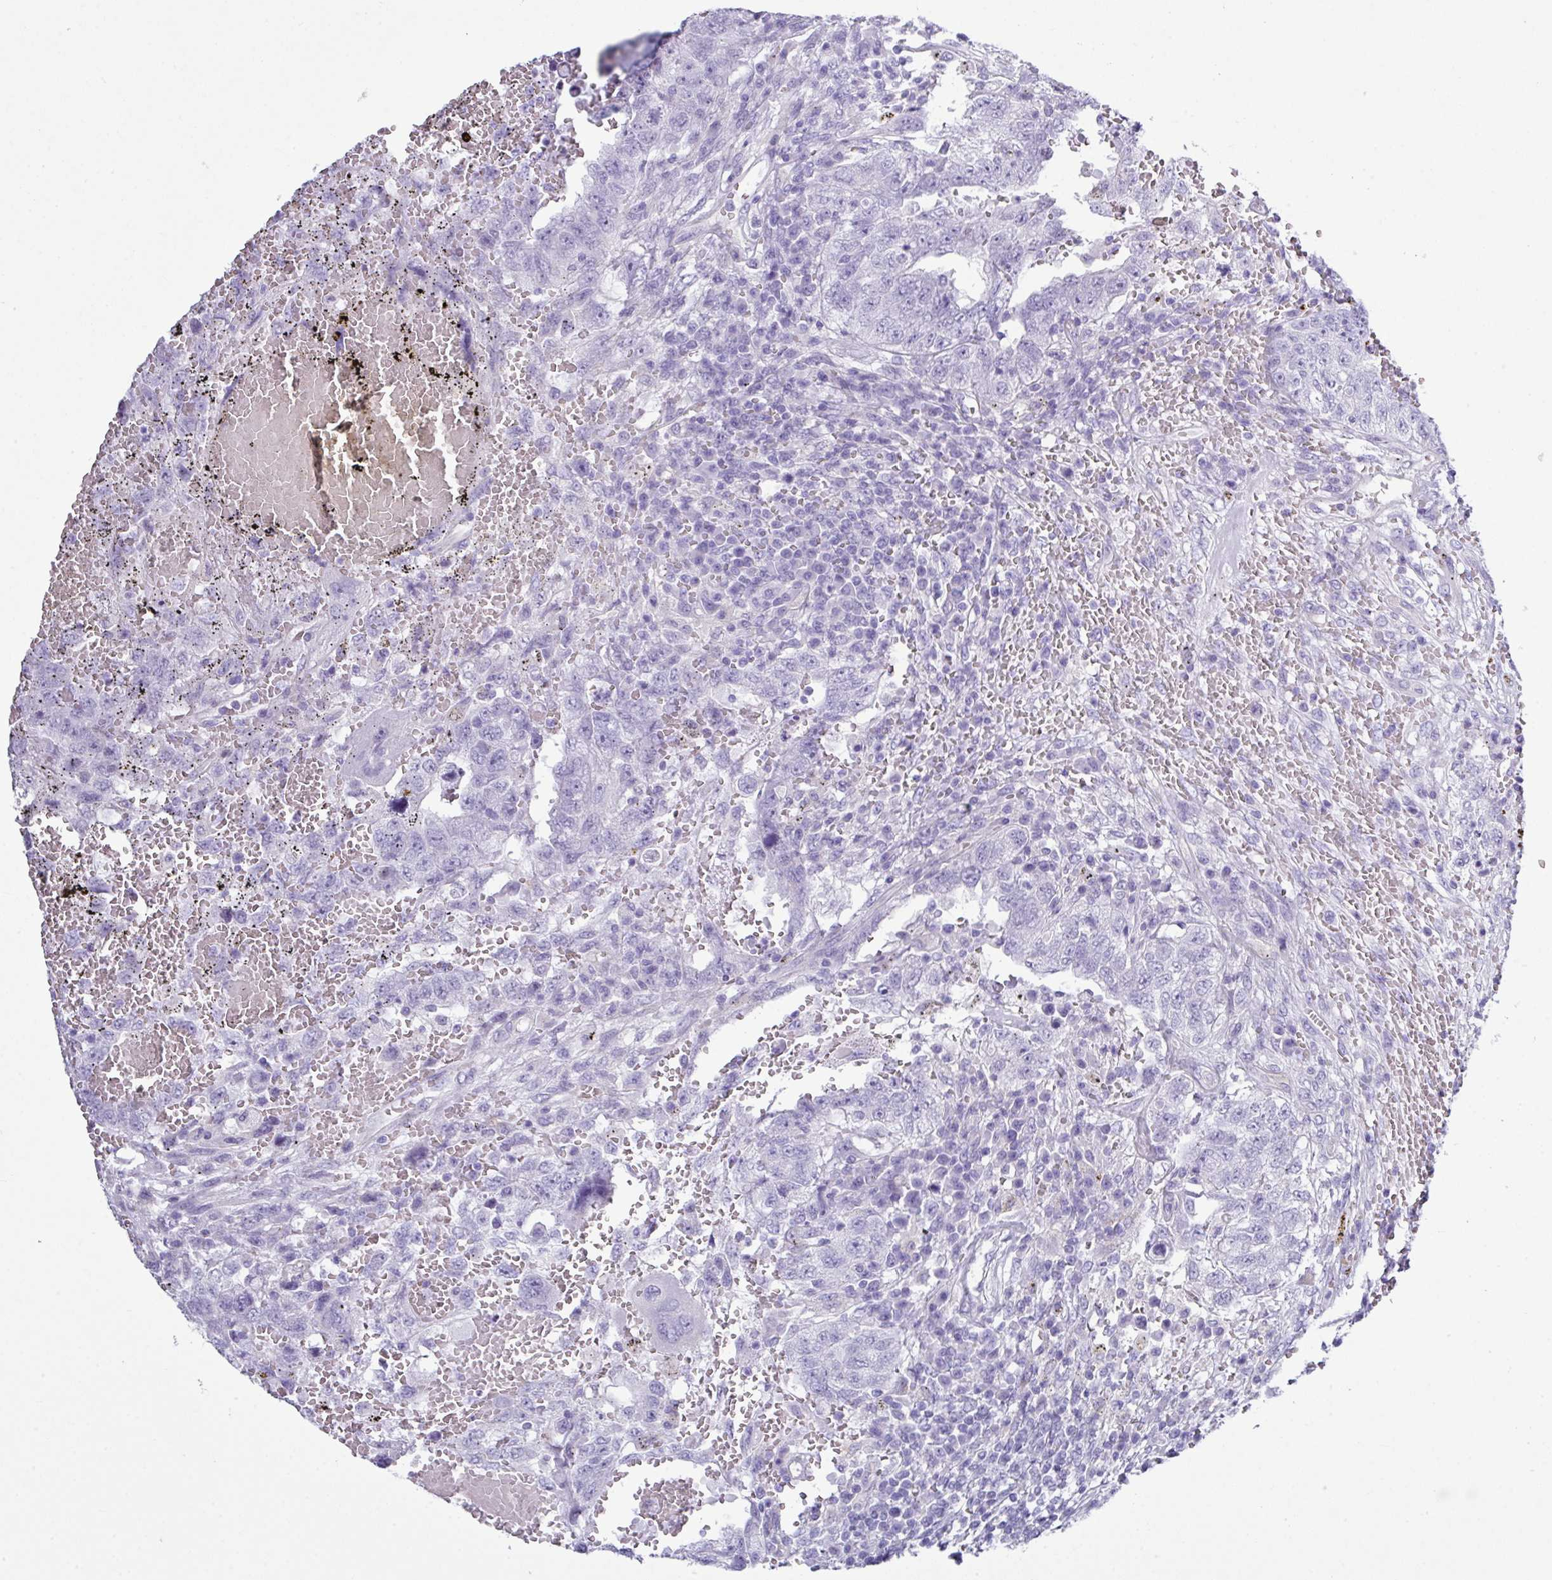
{"staining": {"intensity": "negative", "quantity": "none", "location": "none"}, "tissue": "testis cancer", "cell_type": "Tumor cells", "image_type": "cancer", "snomed": [{"axis": "morphology", "description": "Carcinoma, Embryonal, NOS"}, {"axis": "topography", "description": "Testis"}], "caption": "This is an IHC photomicrograph of testis embryonal carcinoma. There is no staining in tumor cells.", "gene": "ABCC5", "patient": {"sex": "male", "age": 26}}